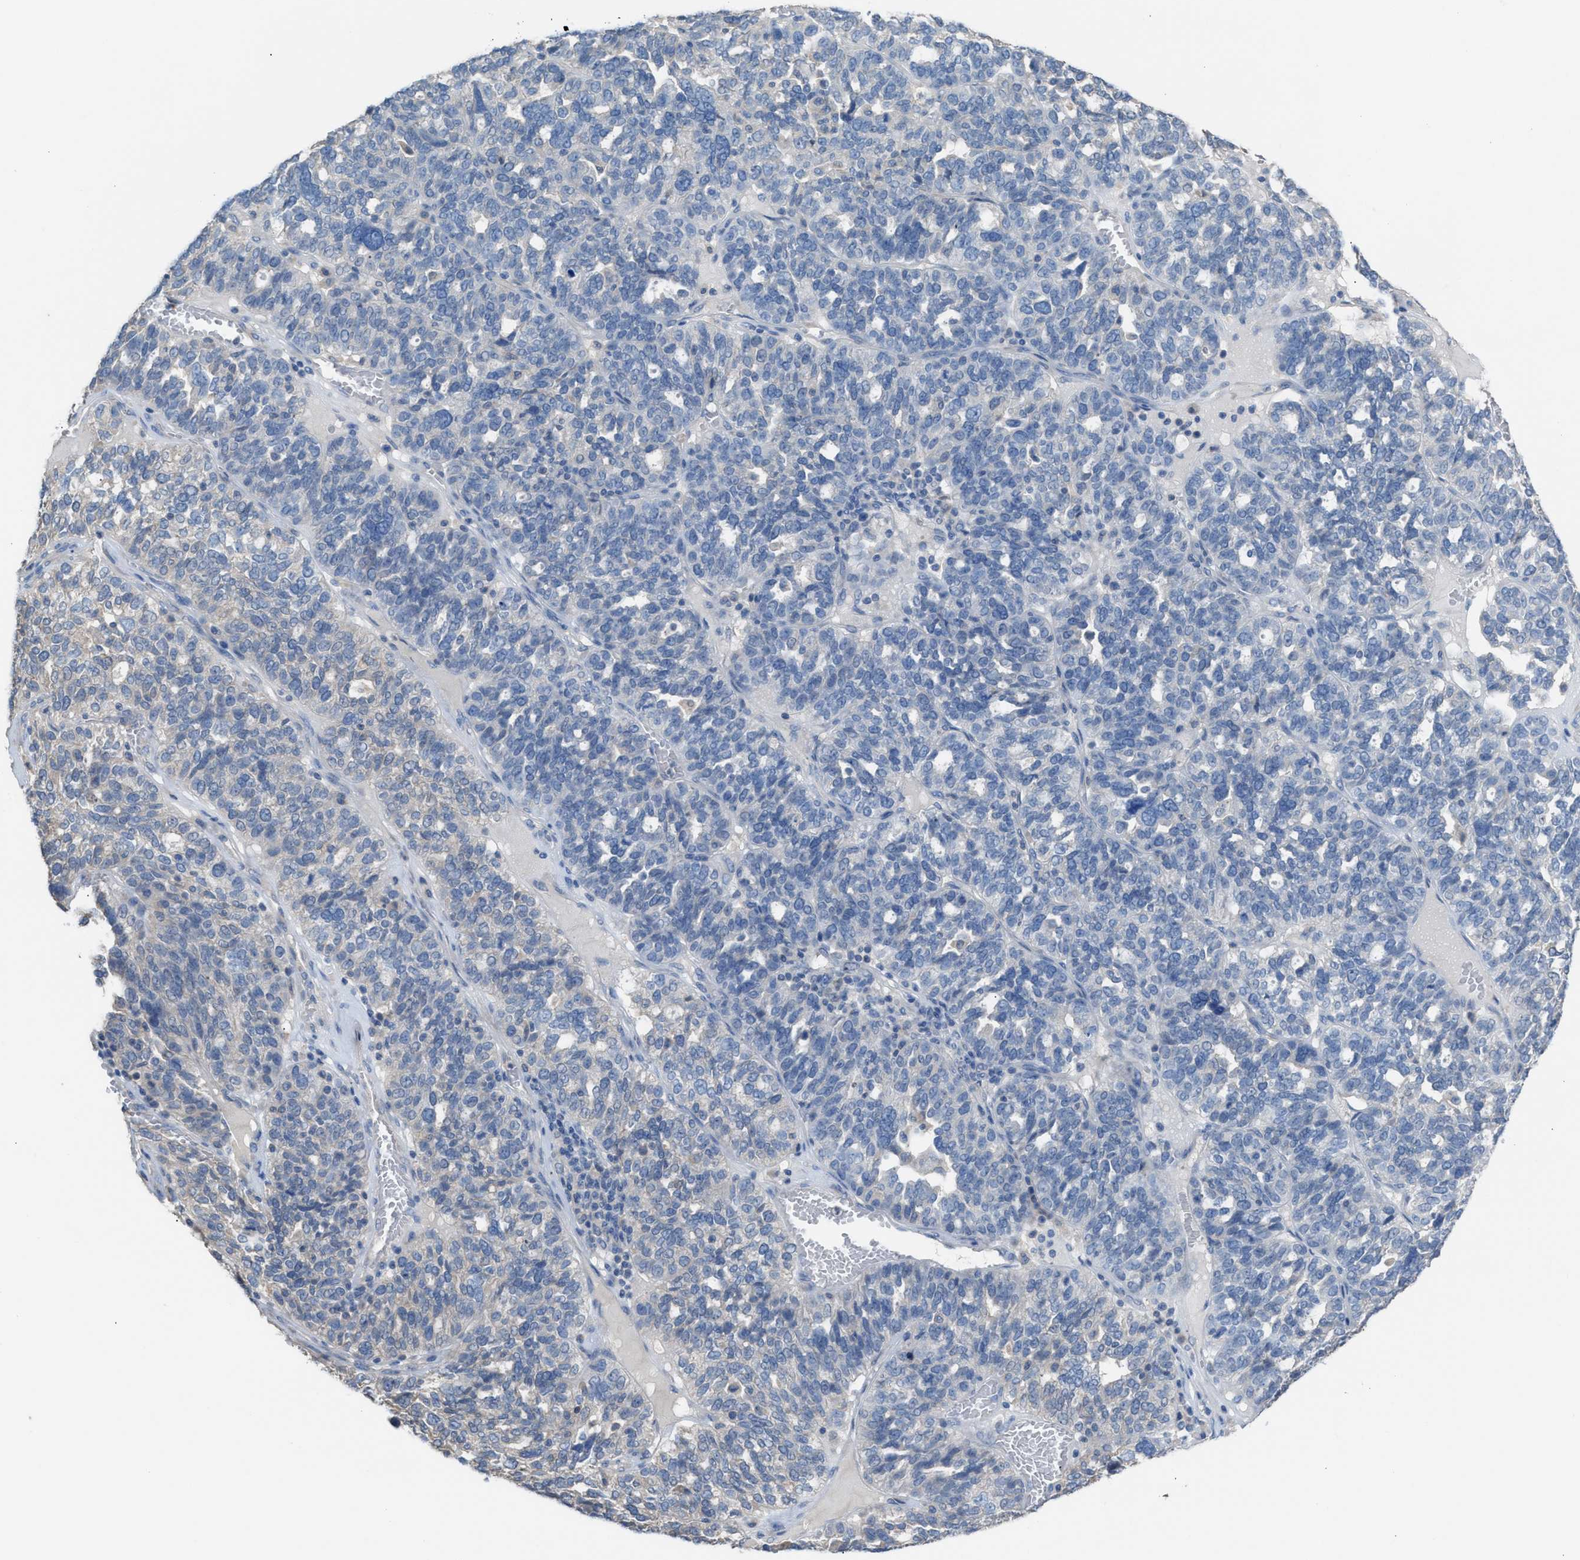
{"staining": {"intensity": "negative", "quantity": "none", "location": "none"}, "tissue": "ovarian cancer", "cell_type": "Tumor cells", "image_type": "cancer", "snomed": [{"axis": "morphology", "description": "Cystadenocarcinoma, serous, NOS"}, {"axis": "topography", "description": "Ovary"}], "caption": "The IHC micrograph has no significant staining in tumor cells of serous cystadenocarcinoma (ovarian) tissue.", "gene": "NQO2", "patient": {"sex": "female", "age": 59}}